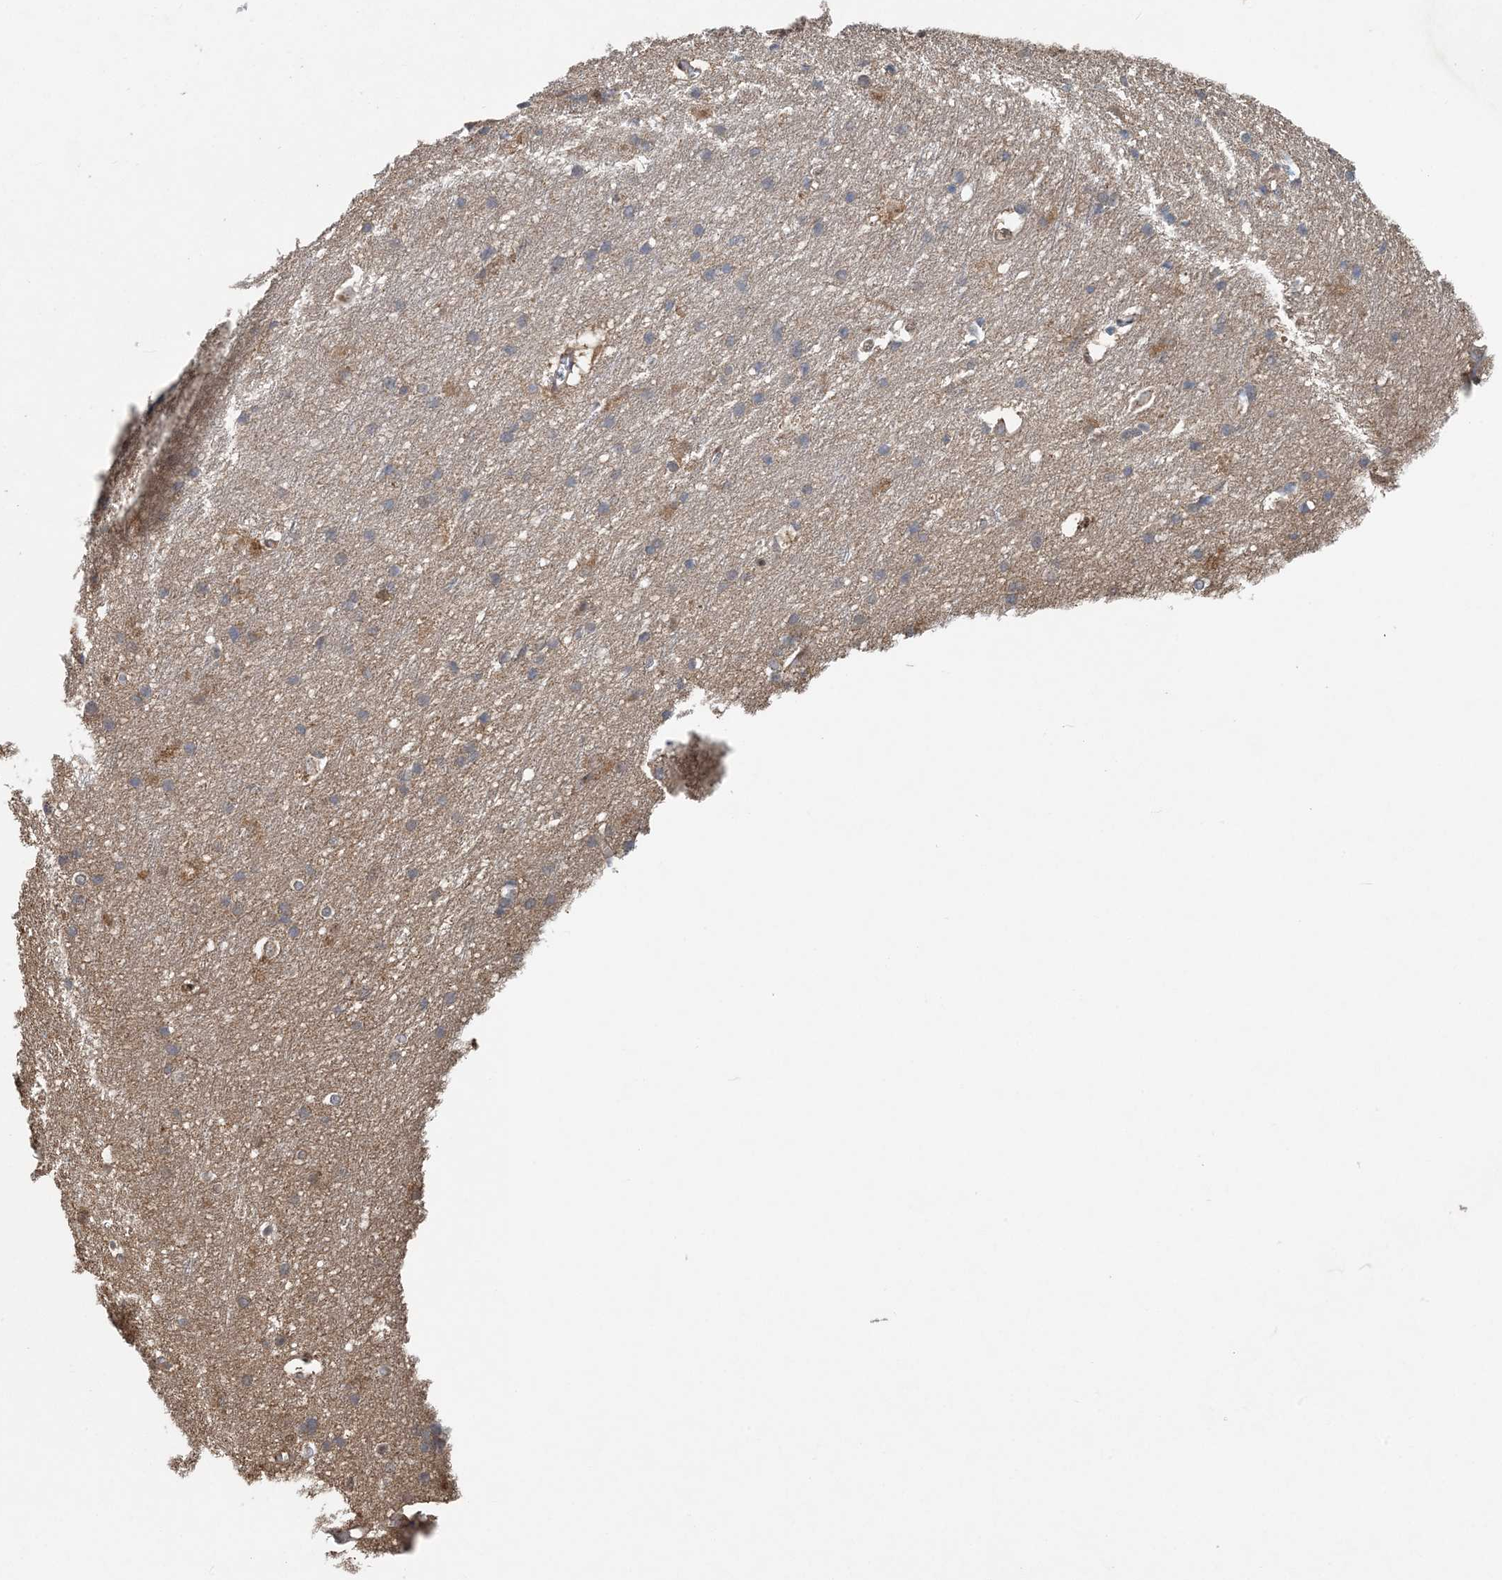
{"staining": {"intensity": "moderate", "quantity": ">75%", "location": "cytoplasmic/membranous,nuclear"}, "tissue": "cerebral cortex", "cell_type": "Endothelial cells", "image_type": "normal", "snomed": [{"axis": "morphology", "description": "Normal tissue, NOS"}, {"axis": "topography", "description": "Cerebral cortex"}], "caption": "Immunohistochemical staining of benign human cerebral cortex displays moderate cytoplasmic/membranous,nuclear protein staining in about >75% of endothelial cells.", "gene": "HIKESHI", "patient": {"sex": "male", "age": 54}}